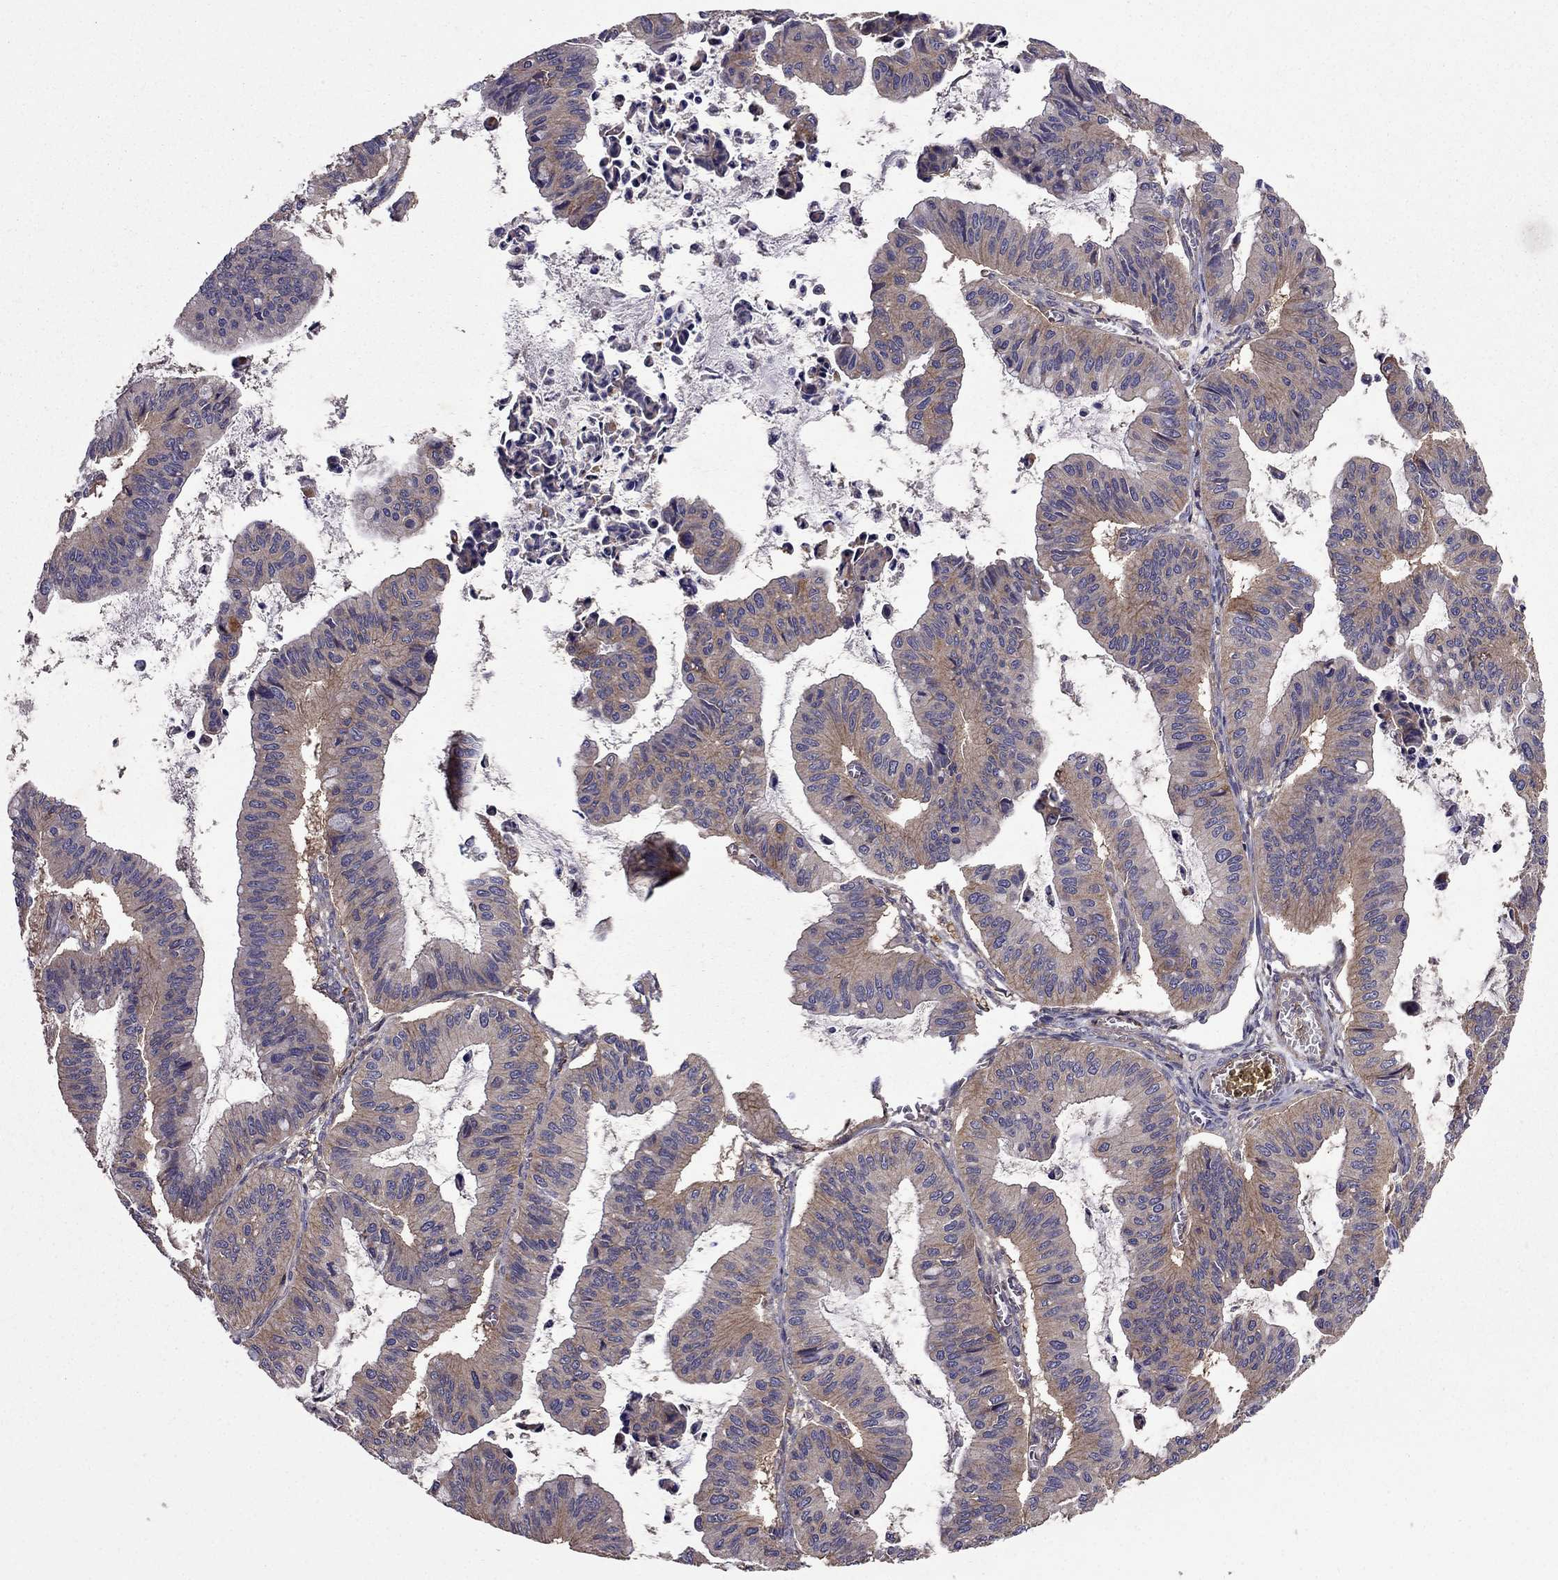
{"staining": {"intensity": "moderate", "quantity": "25%-75%", "location": "cytoplasmic/membranous"}, "tissue": "ovarian cancer", "cell_type": "Tumor cells", "image_type": "cancer", "snomed": [{"axis": "morphology", "description": "Cystadenocarcinoma, mucinous, NOS"}, {"axis": "topography", "description": "Ovary"}], "caption": "There is medium levels of moderate cytoplasmic/membranous positivity in tumor cells of ovarian cancer, as demonstrated by immunohistochemical staining (brown color).", "gene": "ITGB1", "patient": {"sex": "female", "age": 72}}